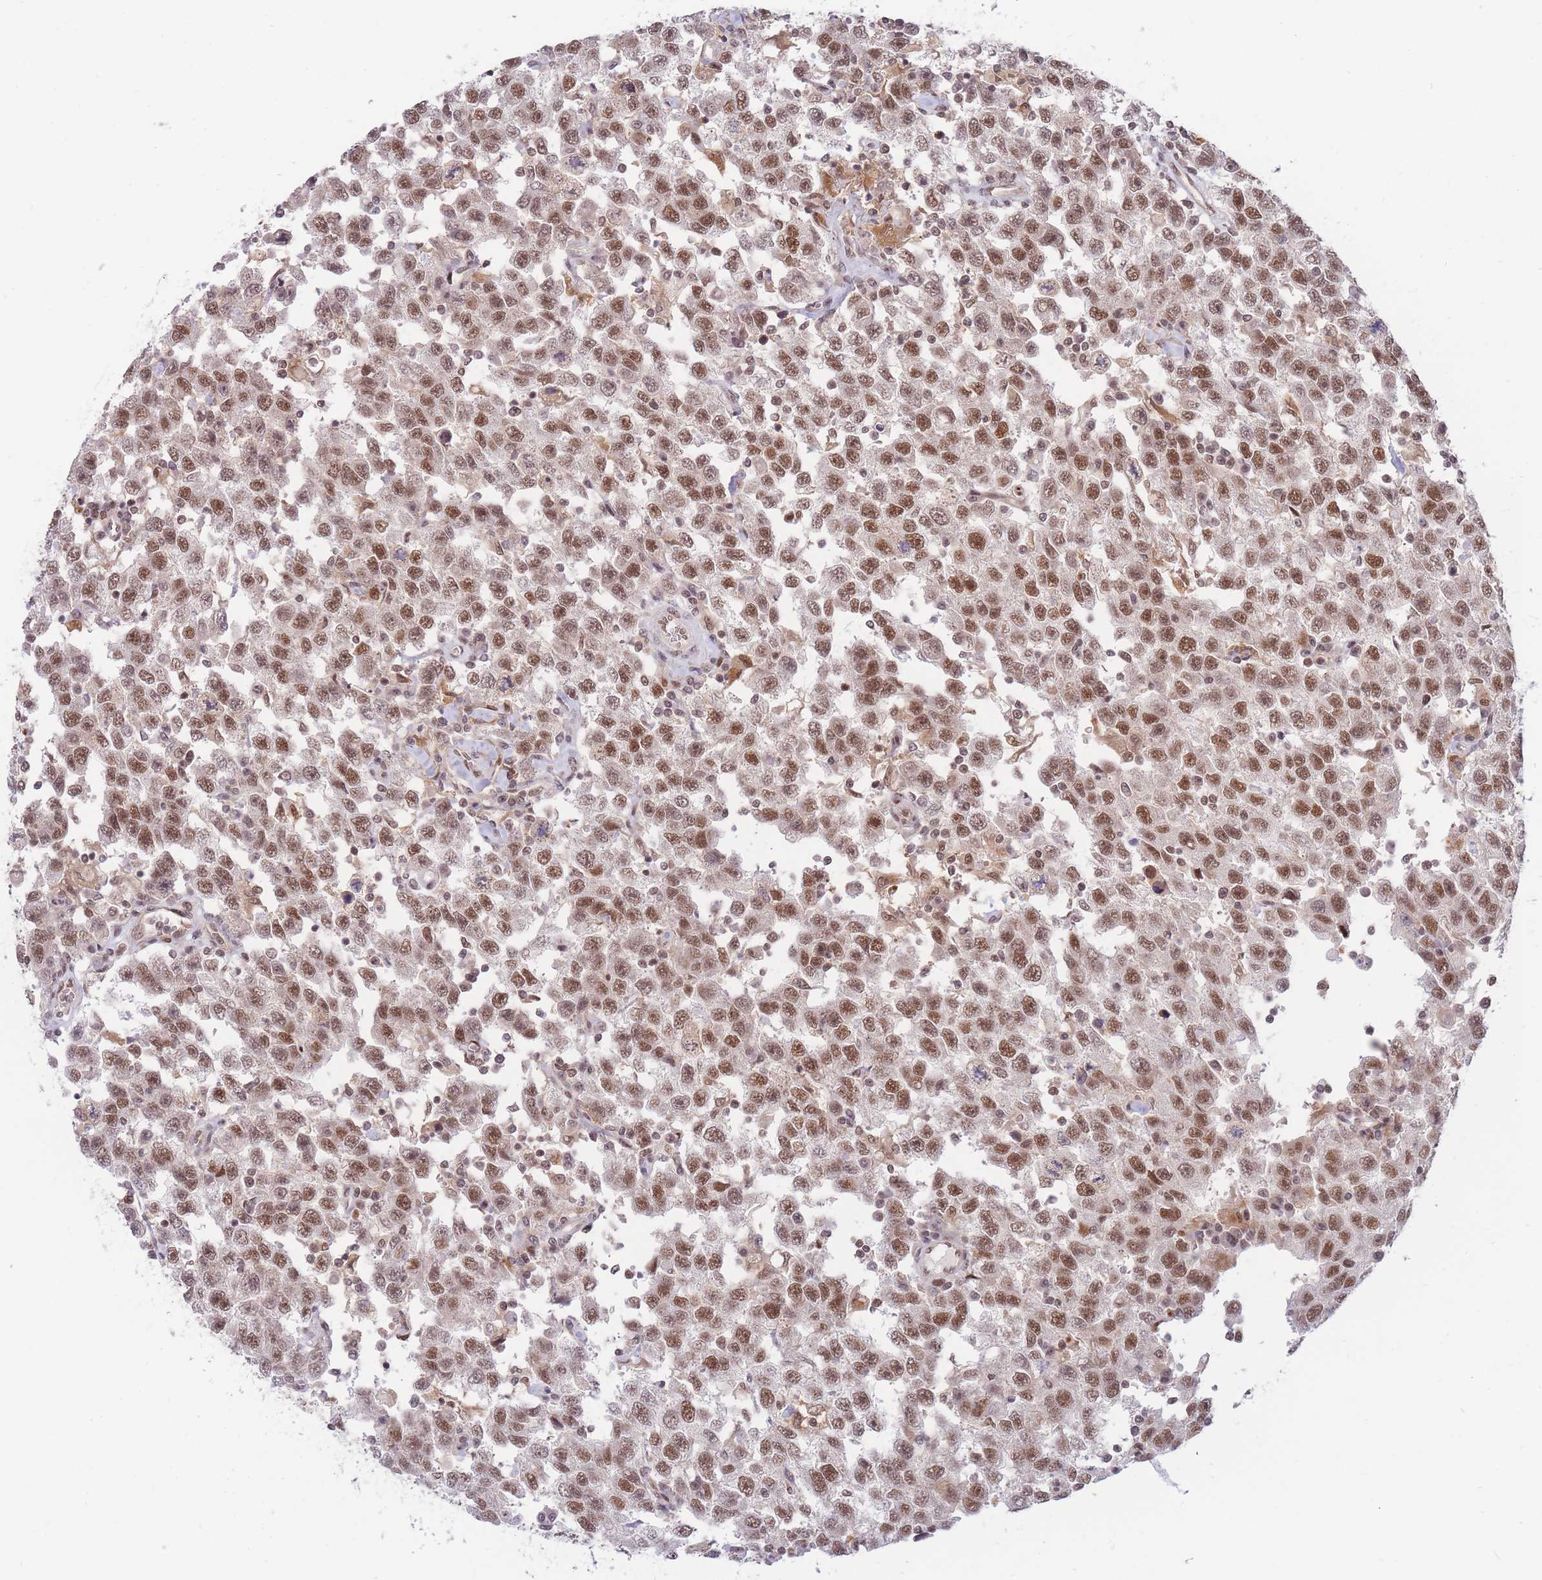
{"staining": {"intensity": "moderate", "quantity": ">75%", "location": "nuclear"}, "tissue": "testis cancer", "cell_type": "Tumor cells", "image_type": "cancer", "snomed": [{"axis": "morphology", "description": "Seminoma, NOS"}, {"axis": "topography", "description": "Testis"}], "caption": "This is an image of immunohistochemistry (IHC) staining of testis seminoma, which shows moderate expression in the nuclear of tumor cells.", "gene": "BOD1L1", "patient": {"sex": "male", "age": 41}}